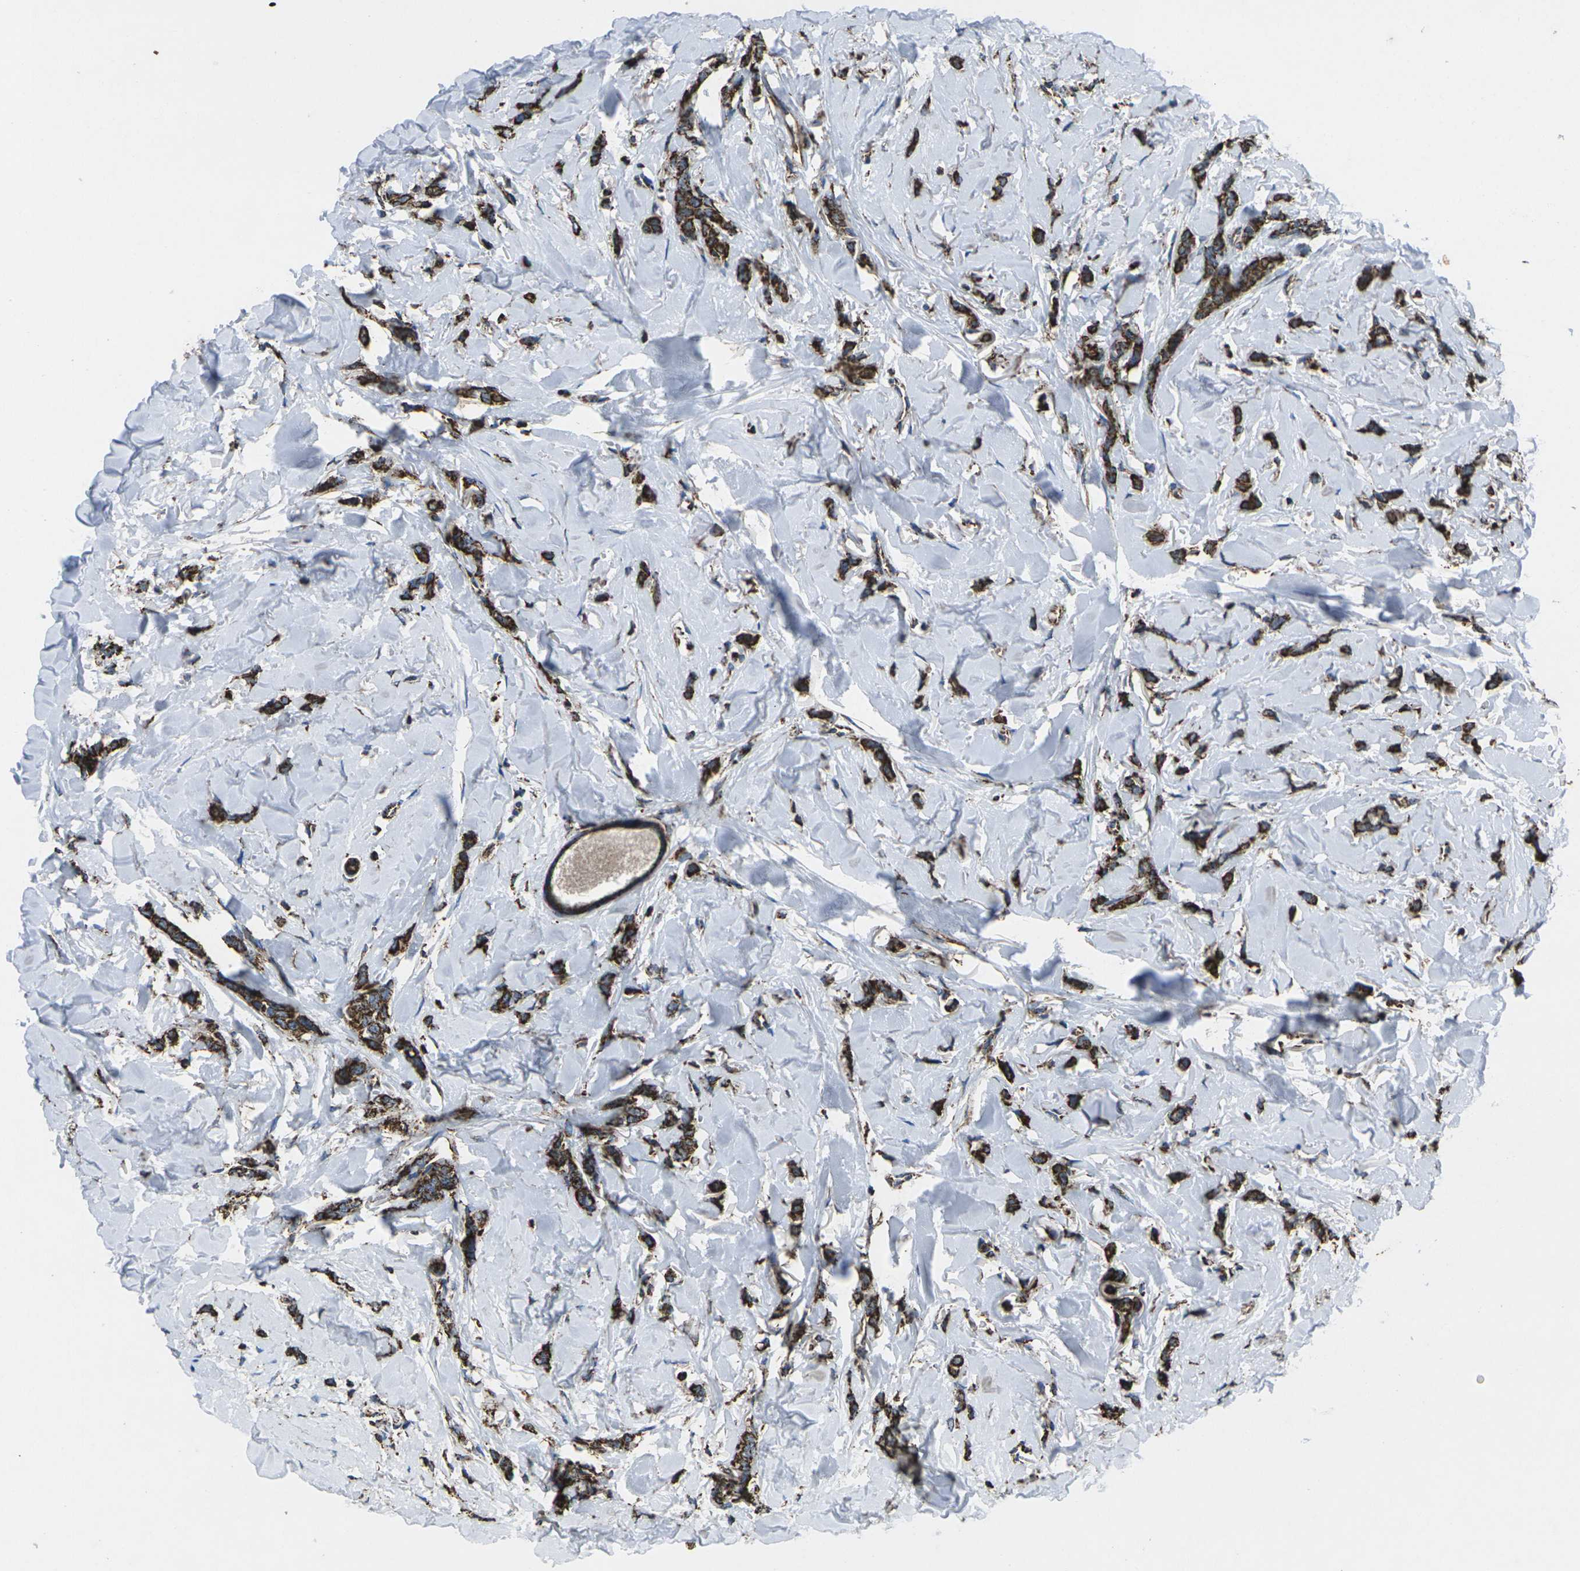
{"staining": {"intensity": "strong", "quantity": ">75%", "location": "cytoplasmic/membranous"}, "tissue": "breast cancer", "cell_type": "Tumor cells", "image_type": "cancer", "snomed": [{"axis": "morphology", "description": "Lobular carcinoma"}, {"axis": "topography", "description": "Skin"}, {"axis": "topography", "description": "Breast"}], "caption": "The photomicrograph displays a brown stain indicating the presence of a protein in the cytoplasmic/membranous of tumor cells in breast cancer (lobular carcinoma).", "gene": "KLHL5", "patient": {"sex": "female", "age": 46}}